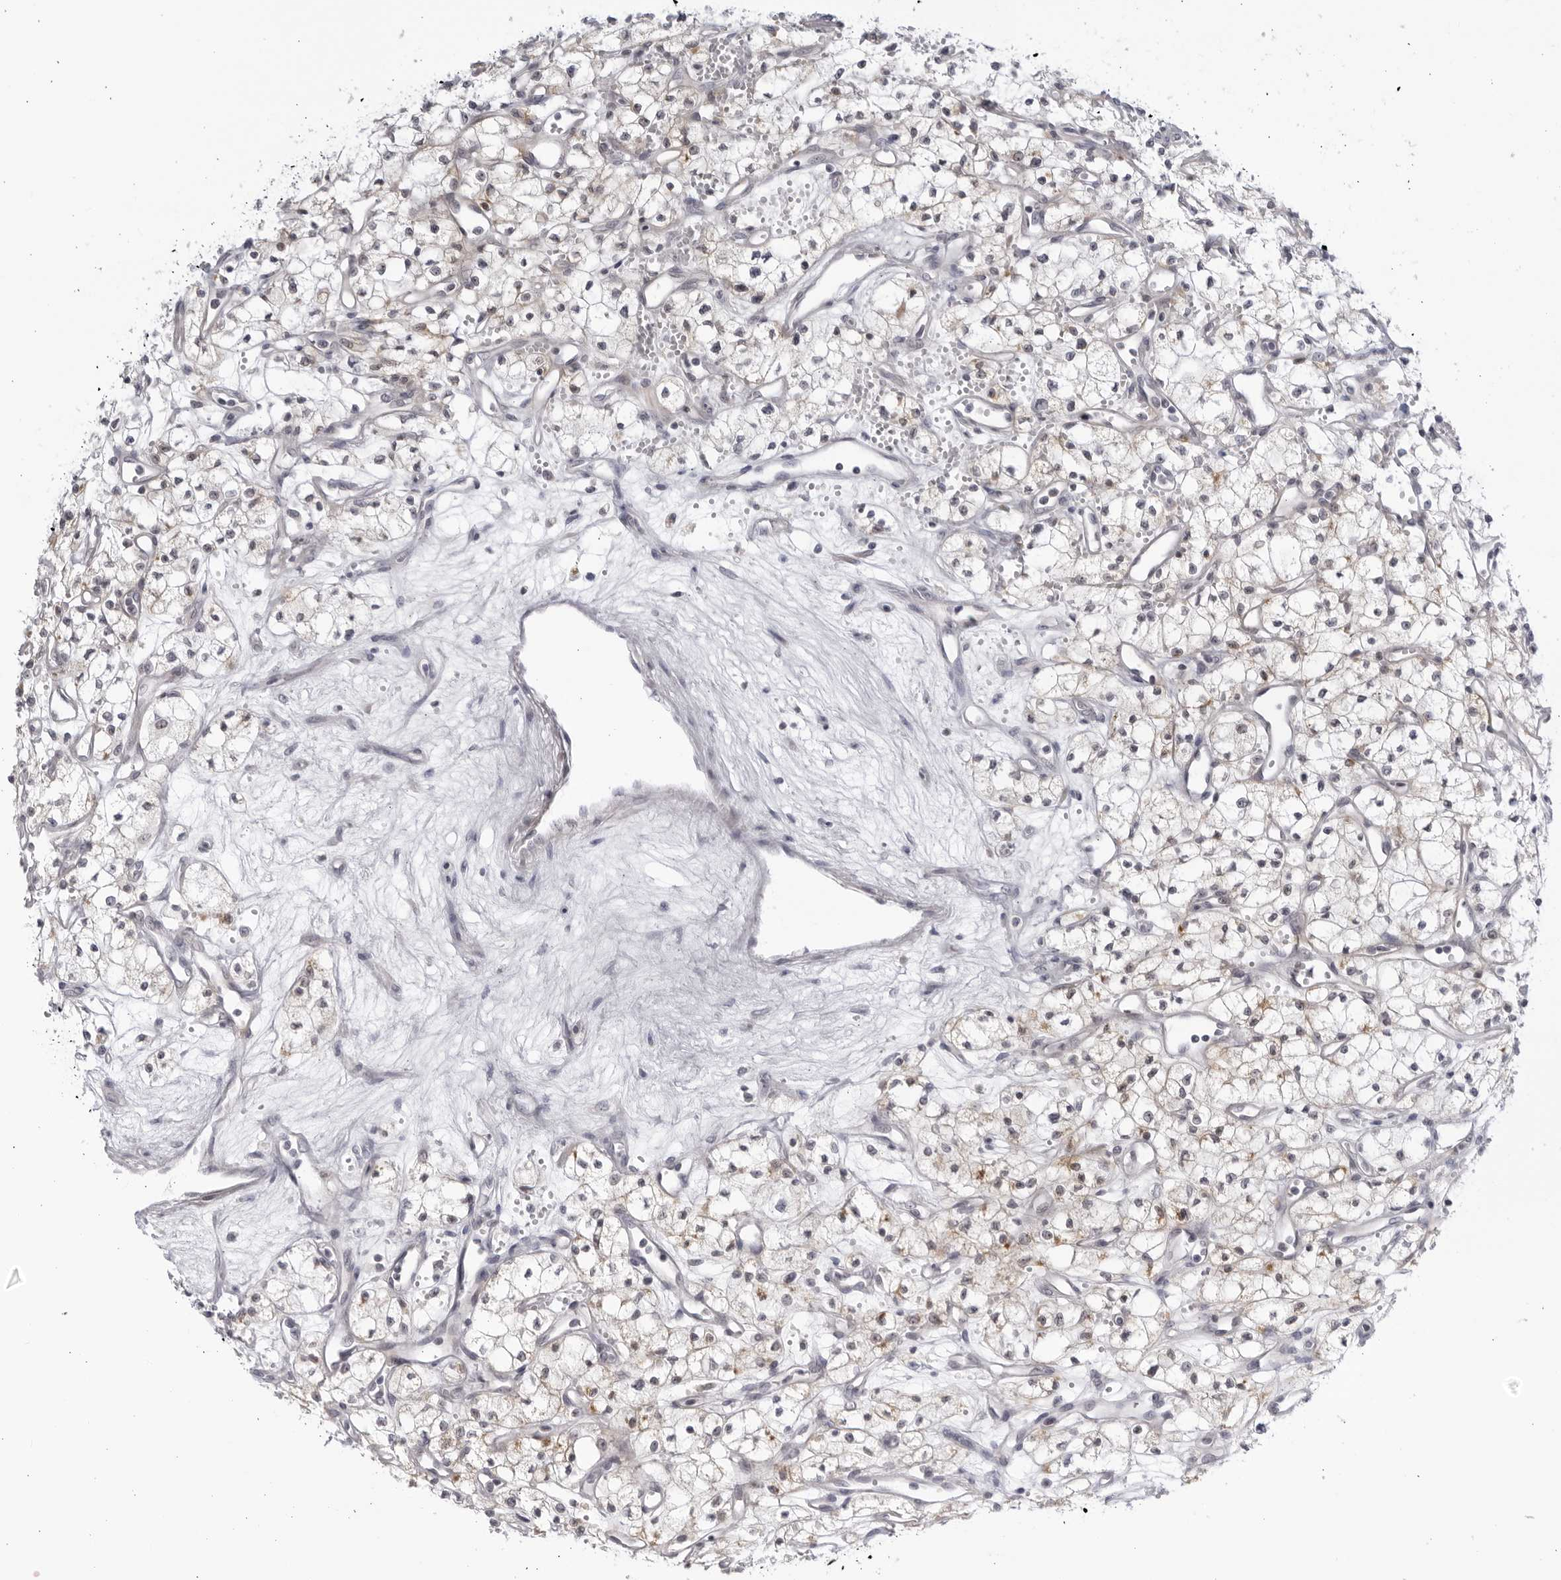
{"staining": {"intensity": "weak", "quantity": "<25%", "location": "cytoplasmic/membranous"}, "tissue": "renal cancer", "cell_type": "Tumor cells", "image_type": "cancer", "snomed": [{"axis": "morphology", "description": "Adenocarcinoma, NOS"}, {"axis": "topography", "description": "Kidney"}], "caption": "This is an immunohistochemistry micrograph of human renal cancer (adenocarcinoma). There is no expression in tumor cells.", "gene": "CNBD1", "patient": {"sex": "male", "age": 59}}